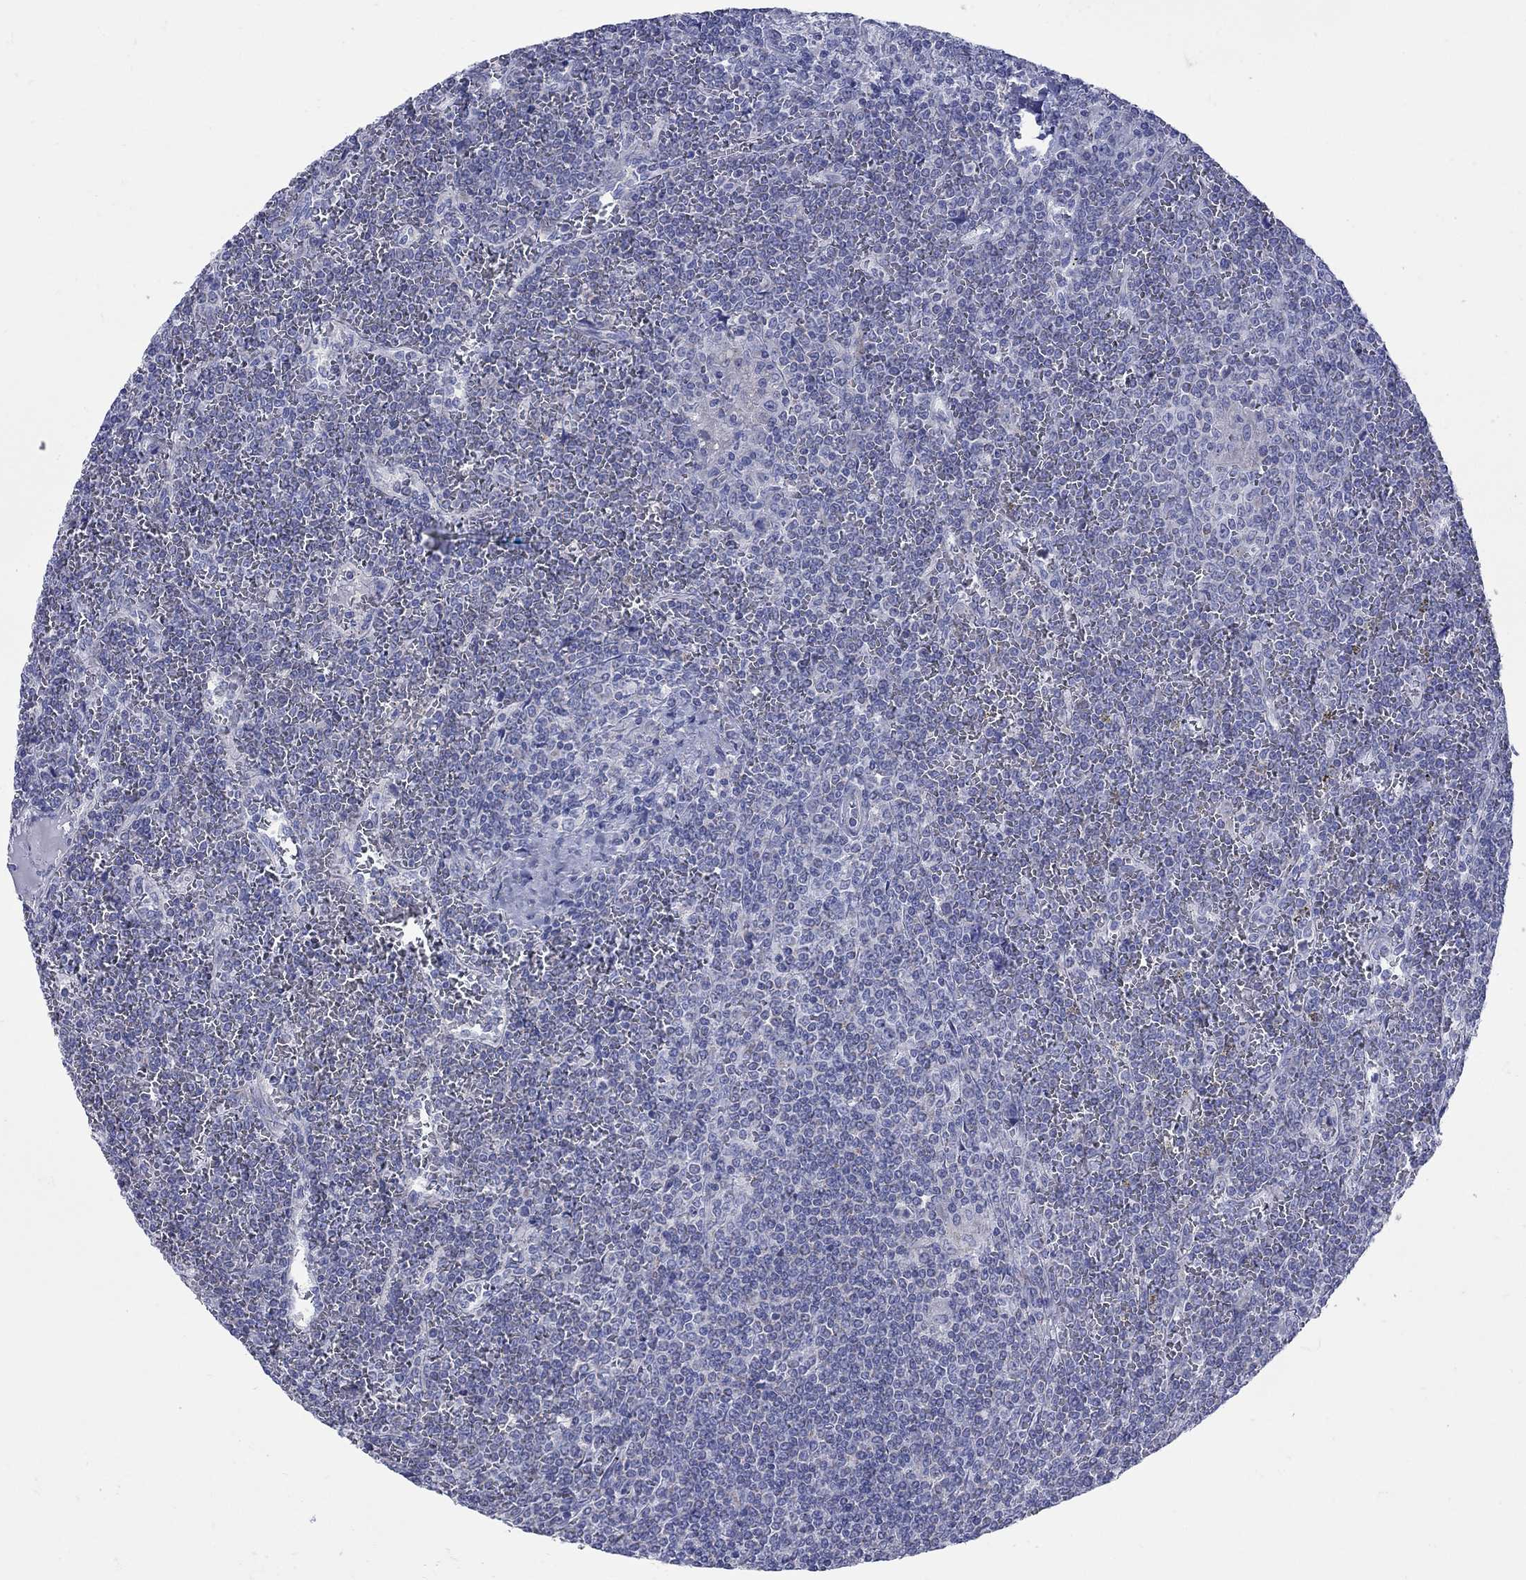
{"staining": {"intensity": "negative", "quantity": "none", "location": "none"}, "tissue": "lymphoma", "cell_type": "Tumor cells", "image_type": "cancer", "snomed": [{"axis": "morphology", "description": "Malignant lymphoma, non-Hodgkin's type, Low grade"}, {"axis": "topography", "description": "Spleen"}], "caption": "A micrograph of human lymphoma is negative for staining in tumor cells.", "gene": "PDZD3", "patient": {"sex": "female", "age": 19}}